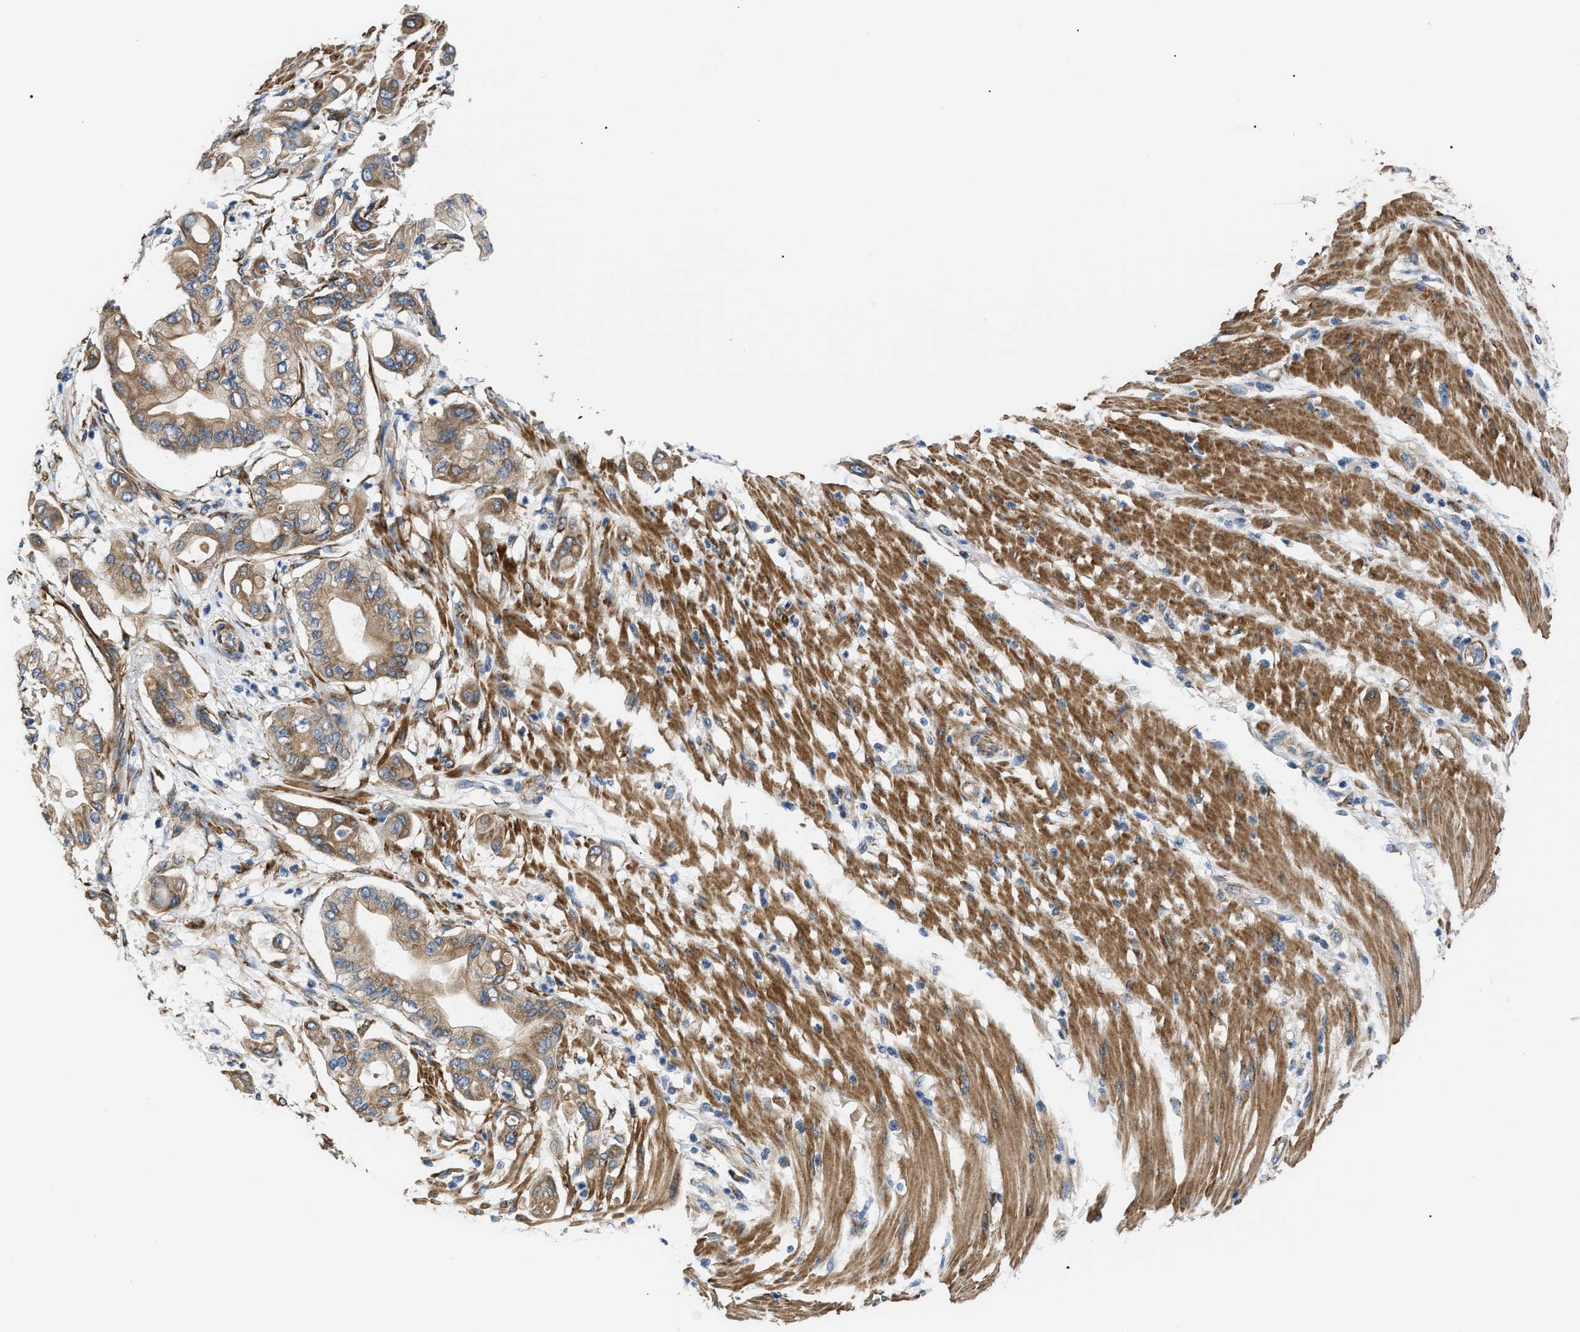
{"staining": {"intensity": "moderate", "quantity": ">75%", "location": "cytoplasmic/membranous"}, "tissue": "pancreatic cancer", "cell_type": "Tumor cells", "image_type": "cancer", "snomed": [{"axis": "morphology", "description": "Adenocarcinoma, NOS"}, {"axis": "morphology", "description": "Adenocarcinoma, metastatic, NOS"}, {"axis": "topography", "description": "Lymph node"}, {"axis": "topography", "description": "Pancreas"}, {"axis": "topography", "description": "Duodenum"}], "caption": "Immunohistochemical staining of pancreatic cancer displays moderate cytoplasmic/membranous protein expression in approximately >75% of tumor cells.", "gene": "MYO10", "patient": {"sex": "female", "age": 64}}